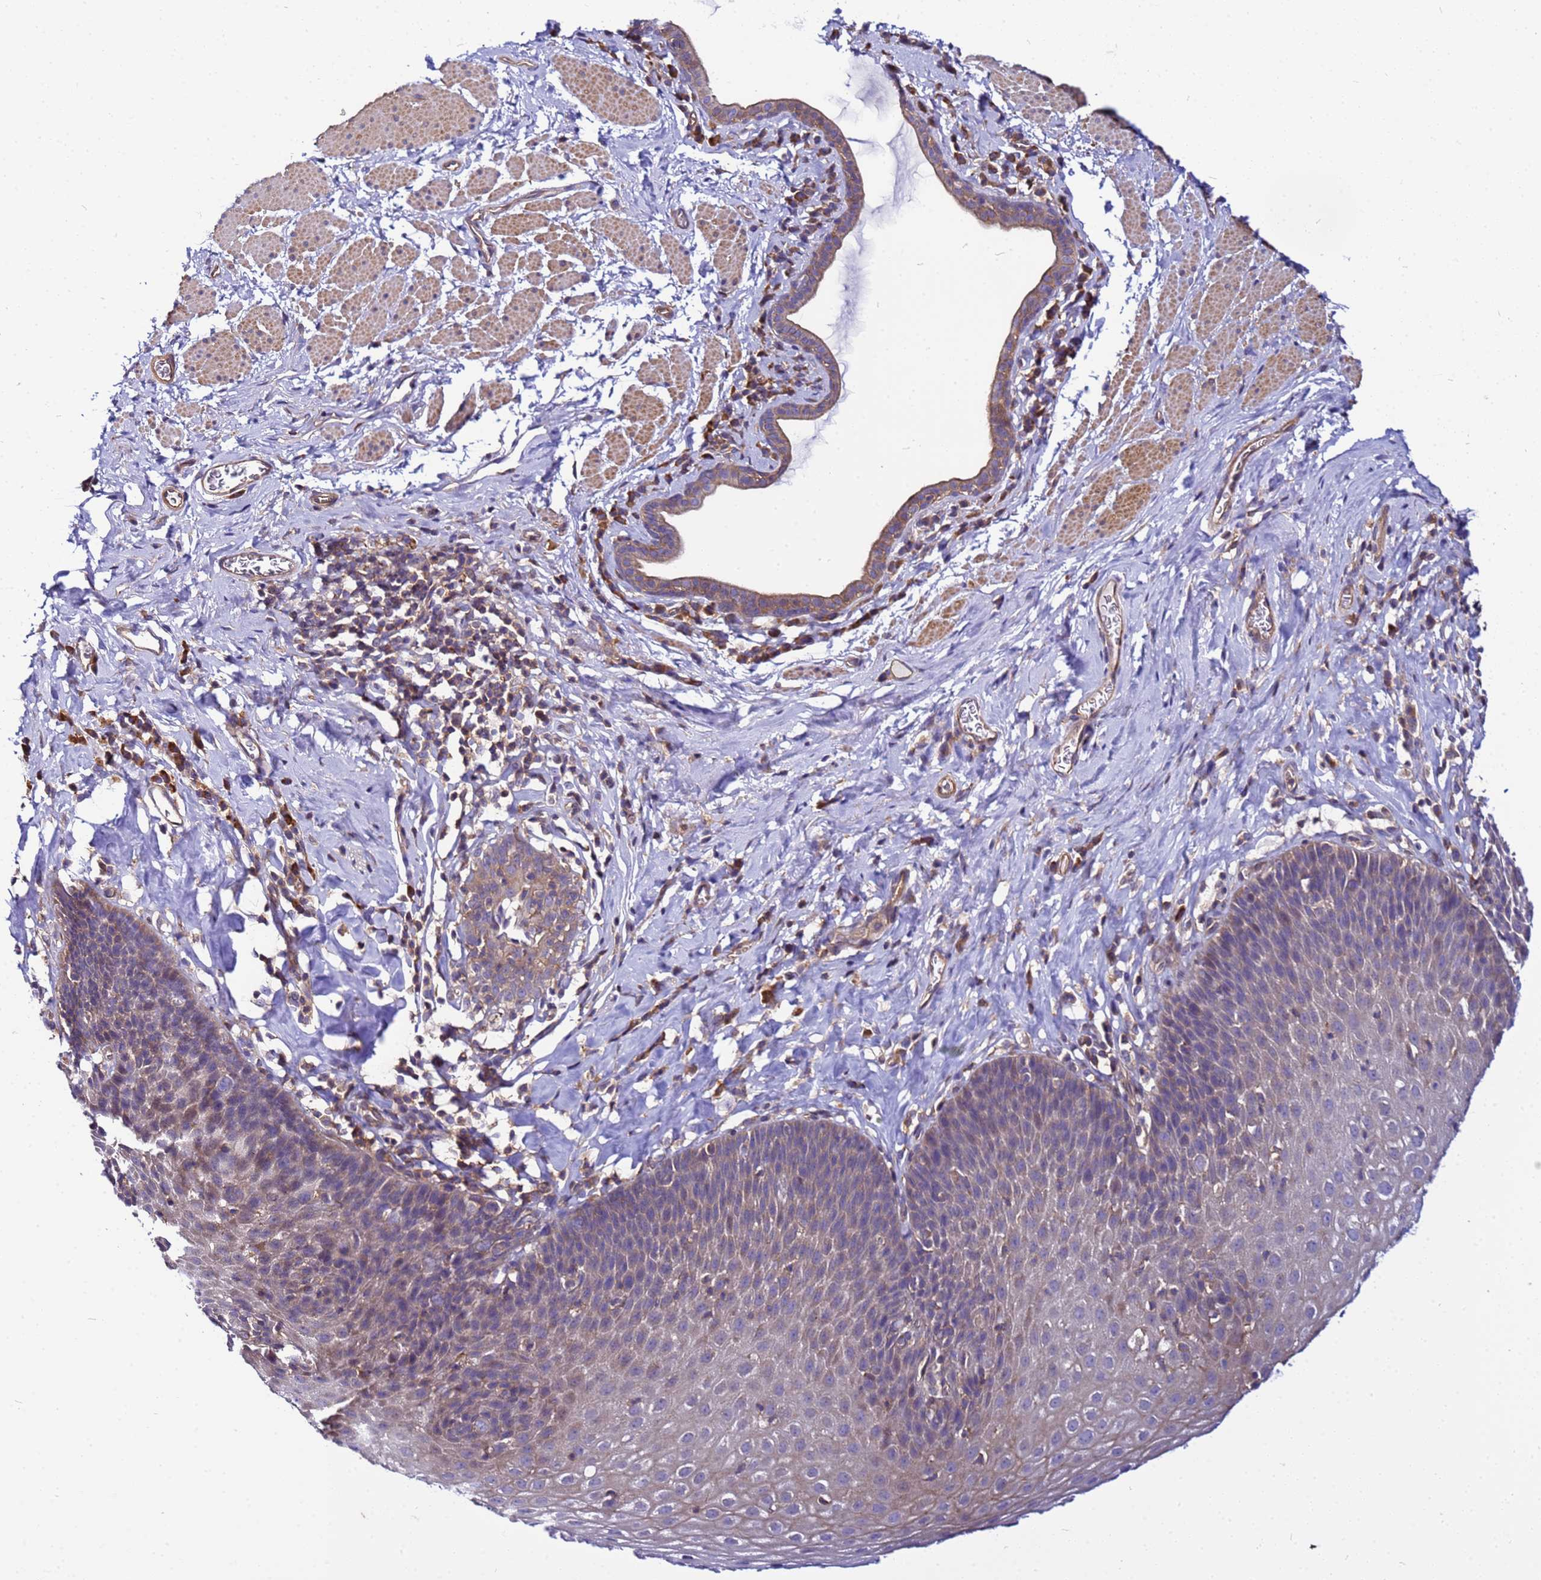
{"staining": {"intensity": "moderate", "quantity": "<25%", "location": "cytoplasmic/membranous"}, "tissue": "esophagus", "cell_type": "Squamous epithelial cells", "image_type": "normal", "snomed": [{"axis": "morphology", "description": "Normal tissue, NOS"}, {"axis": "topography", "description": "Esophagus"}], "caption": "IHC (DAB) staining of benign human esophagus displays moderate cytoplasmic/membranous protein positivity in approximately <25% of squamous epithelial cells. (brown staining indicates protein expression, while blue staining denotes nuclei).", "gene": "STK38L", "patient": {"sex": "female", "age": 61}}